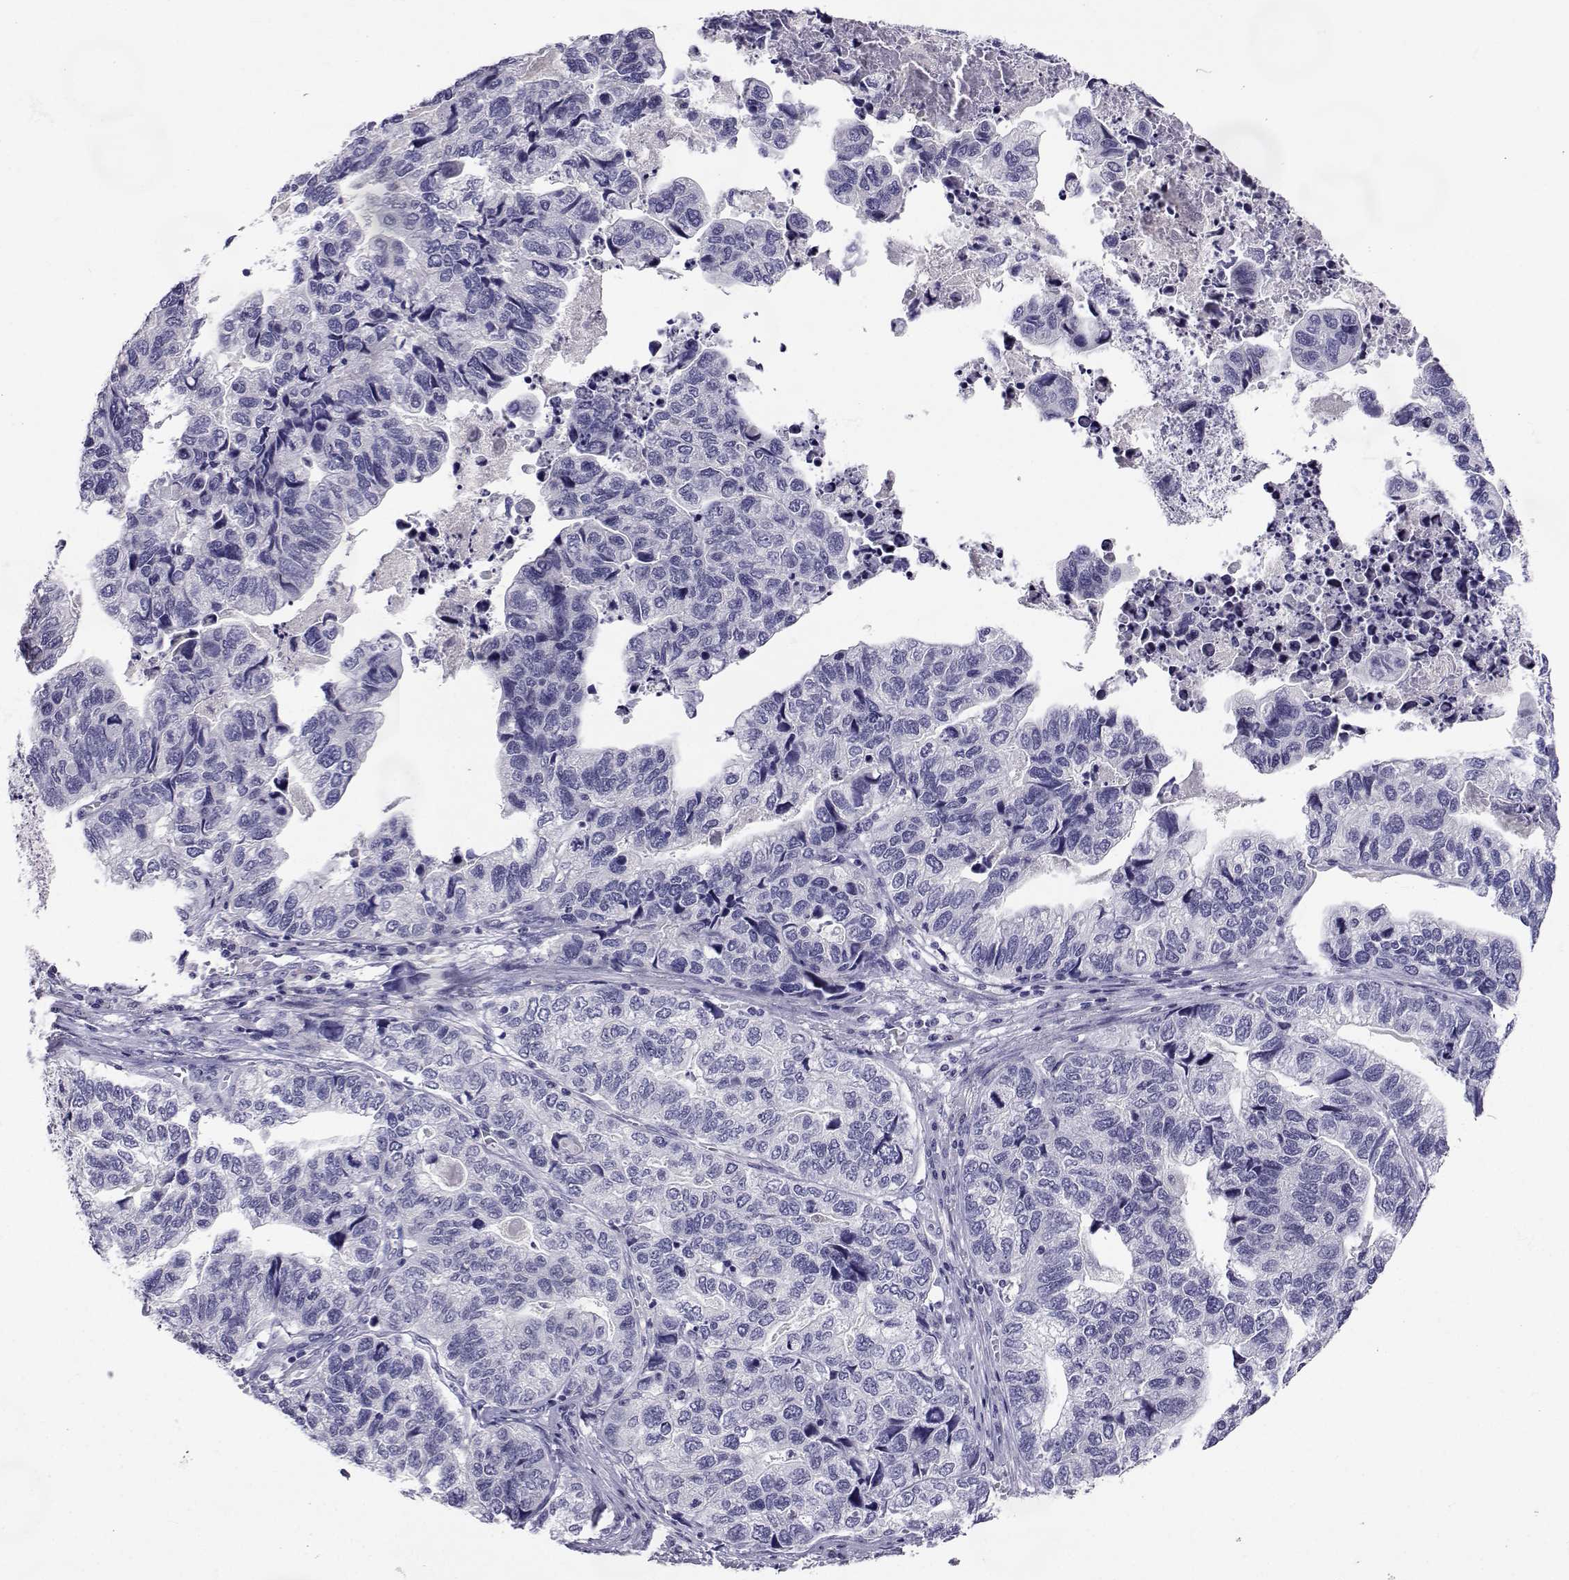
{"staining": {"intensity": "negative", "quantity": "none", "location": "none"}, "tissue": "stomach cancer", "cell_type": "Tumor cells", "image_type": "cancer", "snomed": [{"axis": "morphology", "description": "Adenocarcinoma, NOS"}, {"axis": "topography", "description": "Stomach, upper"}], "caption": "The image exhibits no staining of tumor cells in stomach adenocarcinoma.", "gene": "SLC6A3", "patient": {"sex": "female", "age": 67}}